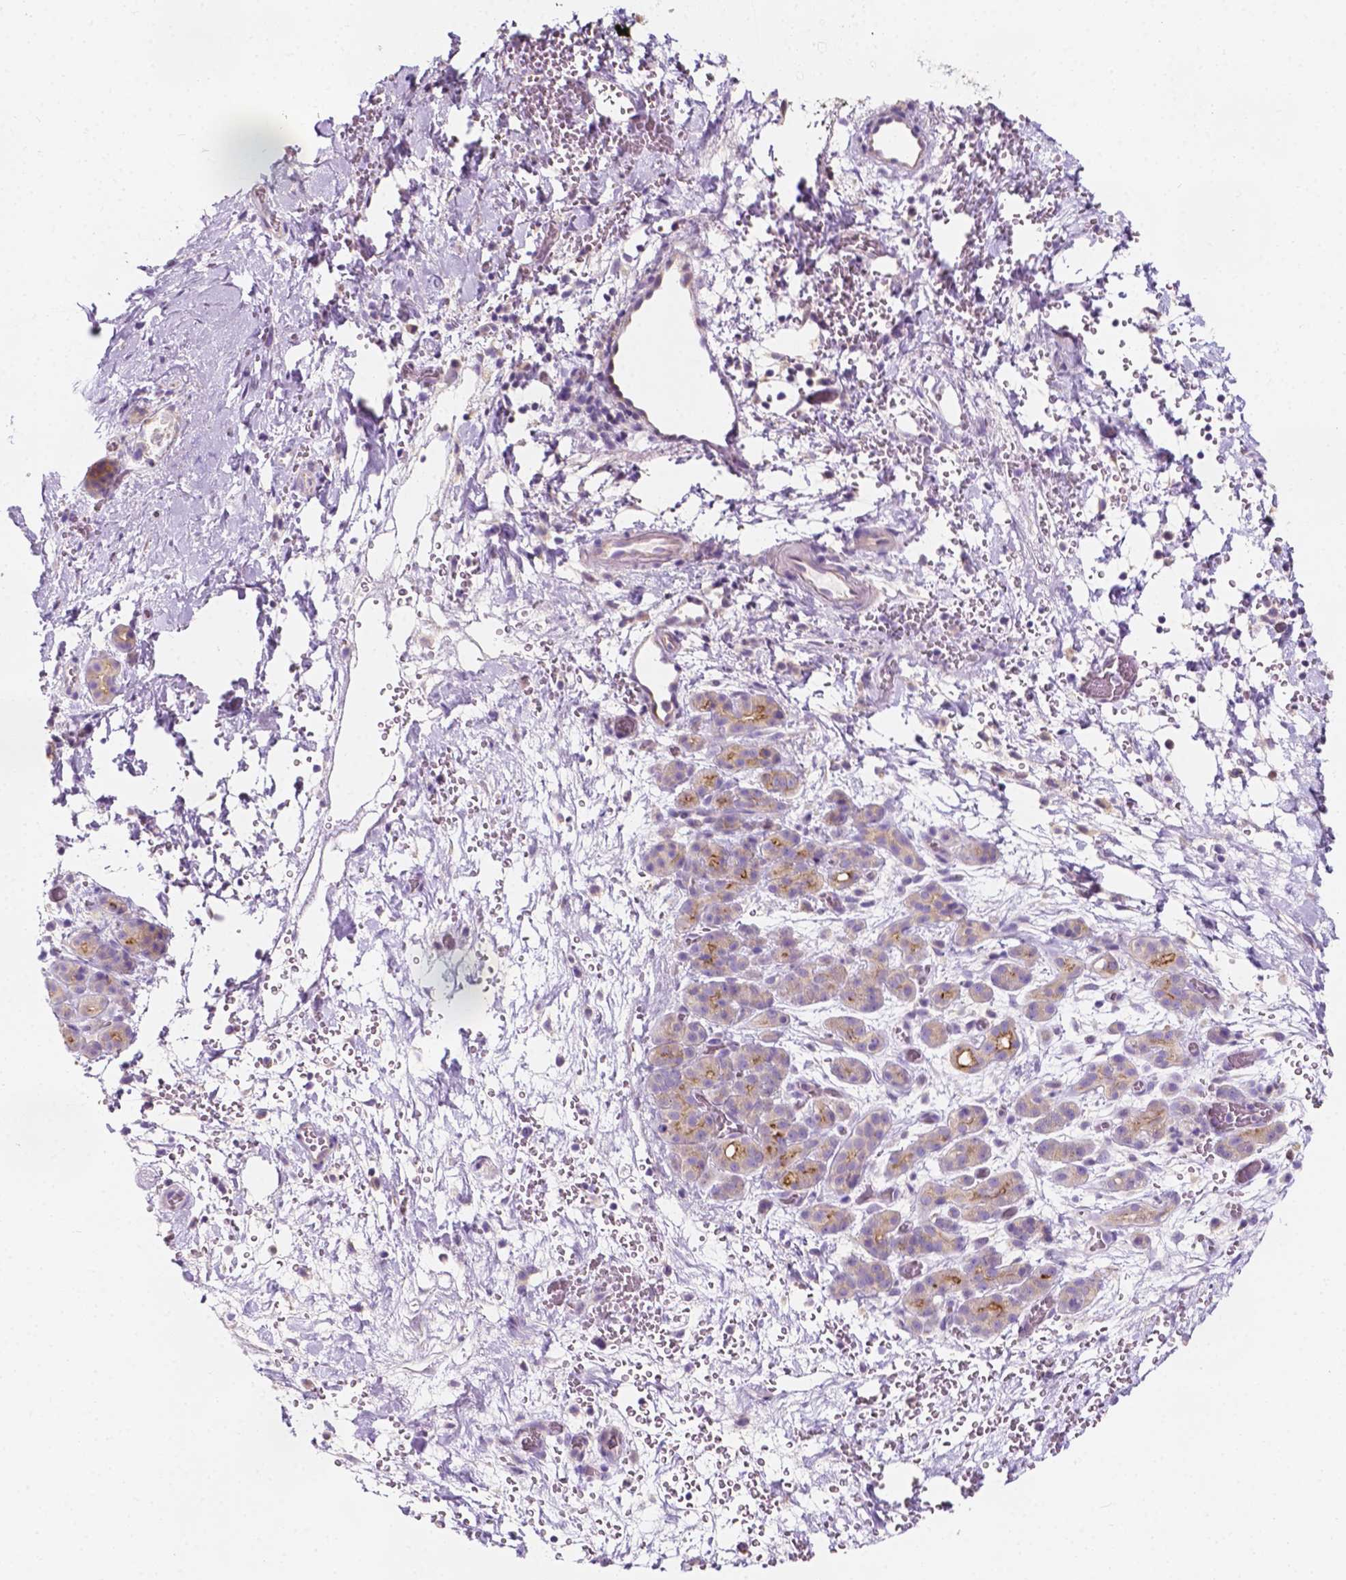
{"staining": {"intensity": "weak", "quantity": ">75%", "location": "cytoplasmic/membranous"}, "tissue": "pancreatic cancer", "cell_type": "Tumor cells", "image_type": "cancer", "snomed": [{"axis": "morphology", "description": "Adenocarcinoma, NOS"}, {"axis": "topography", "description": "Pancreas"}], "caption": "Immunohistochemistry image of neoplastic tissue: pancreatic adenocarcinoma stained using IHC exhibits low levels of weak protein expression localized specifically in the cytoplasmic/membranous of tumor cells, appearing as a cytoplasmic/membranous brown color.", "gene": "SIRT2", "patient": {"sex": "male", "age": 44}}